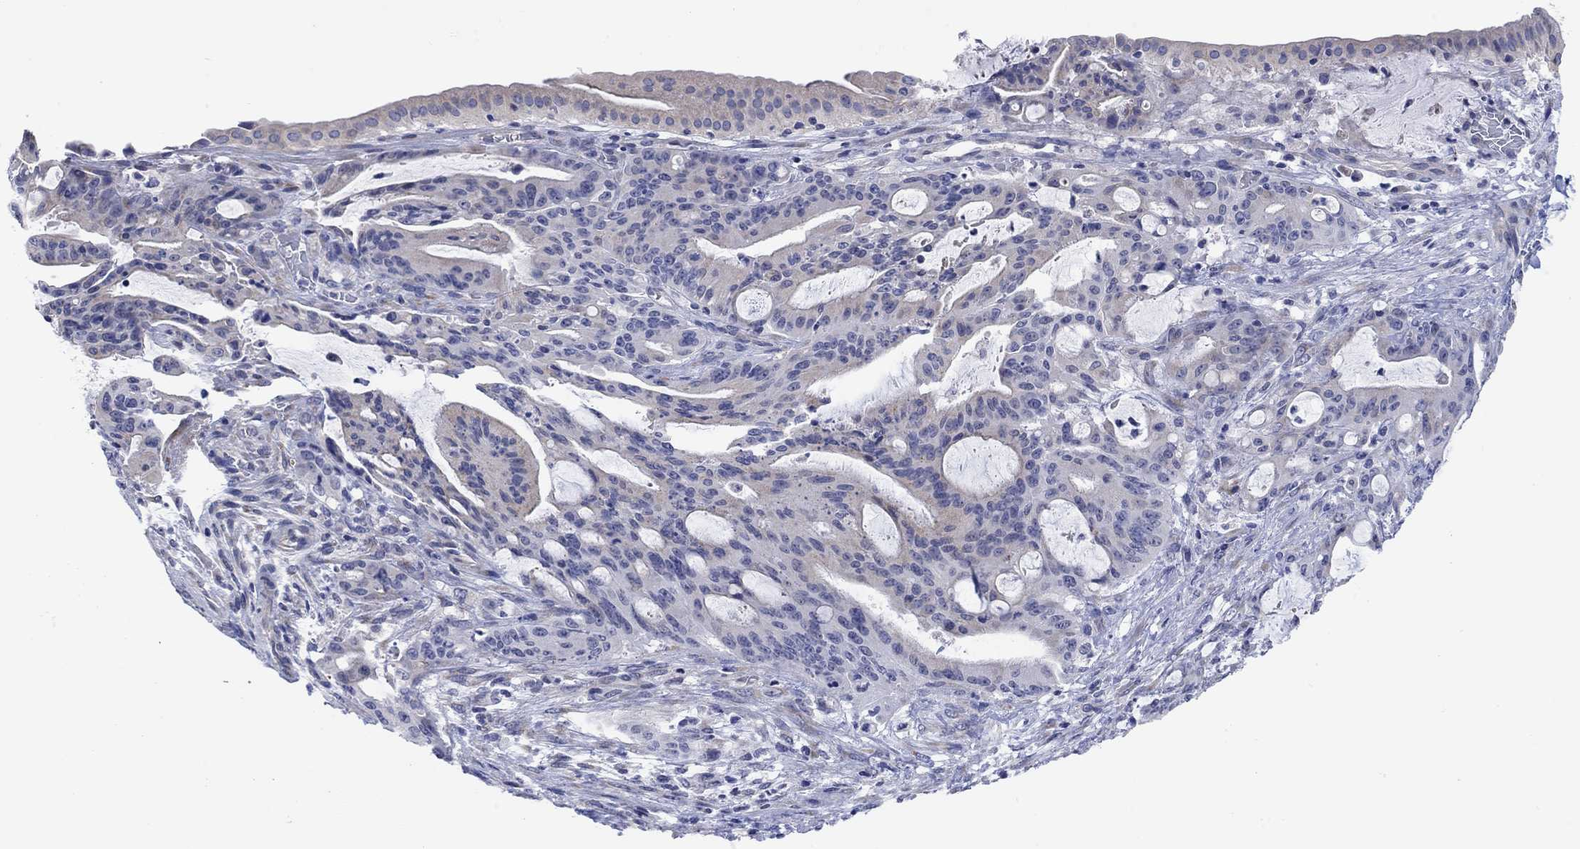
{"staining": {"intensity": "negative", "quantity": "none", "location": "none"}, "tissue": "liver cancer", "cell_type": "Tumor cells", "image_type": "cancer", "snomed": [{"axis": "morphology", "description": "Cholangiocarcinoma"}, {"axis": "topography", "description": "Liver"}], "caption": "Image shows no protein expression in tumor cells of liver cholangiocarcinoma tissue.", "gene": "KRT222", "patient": {"sex": "female", "age": 73}}